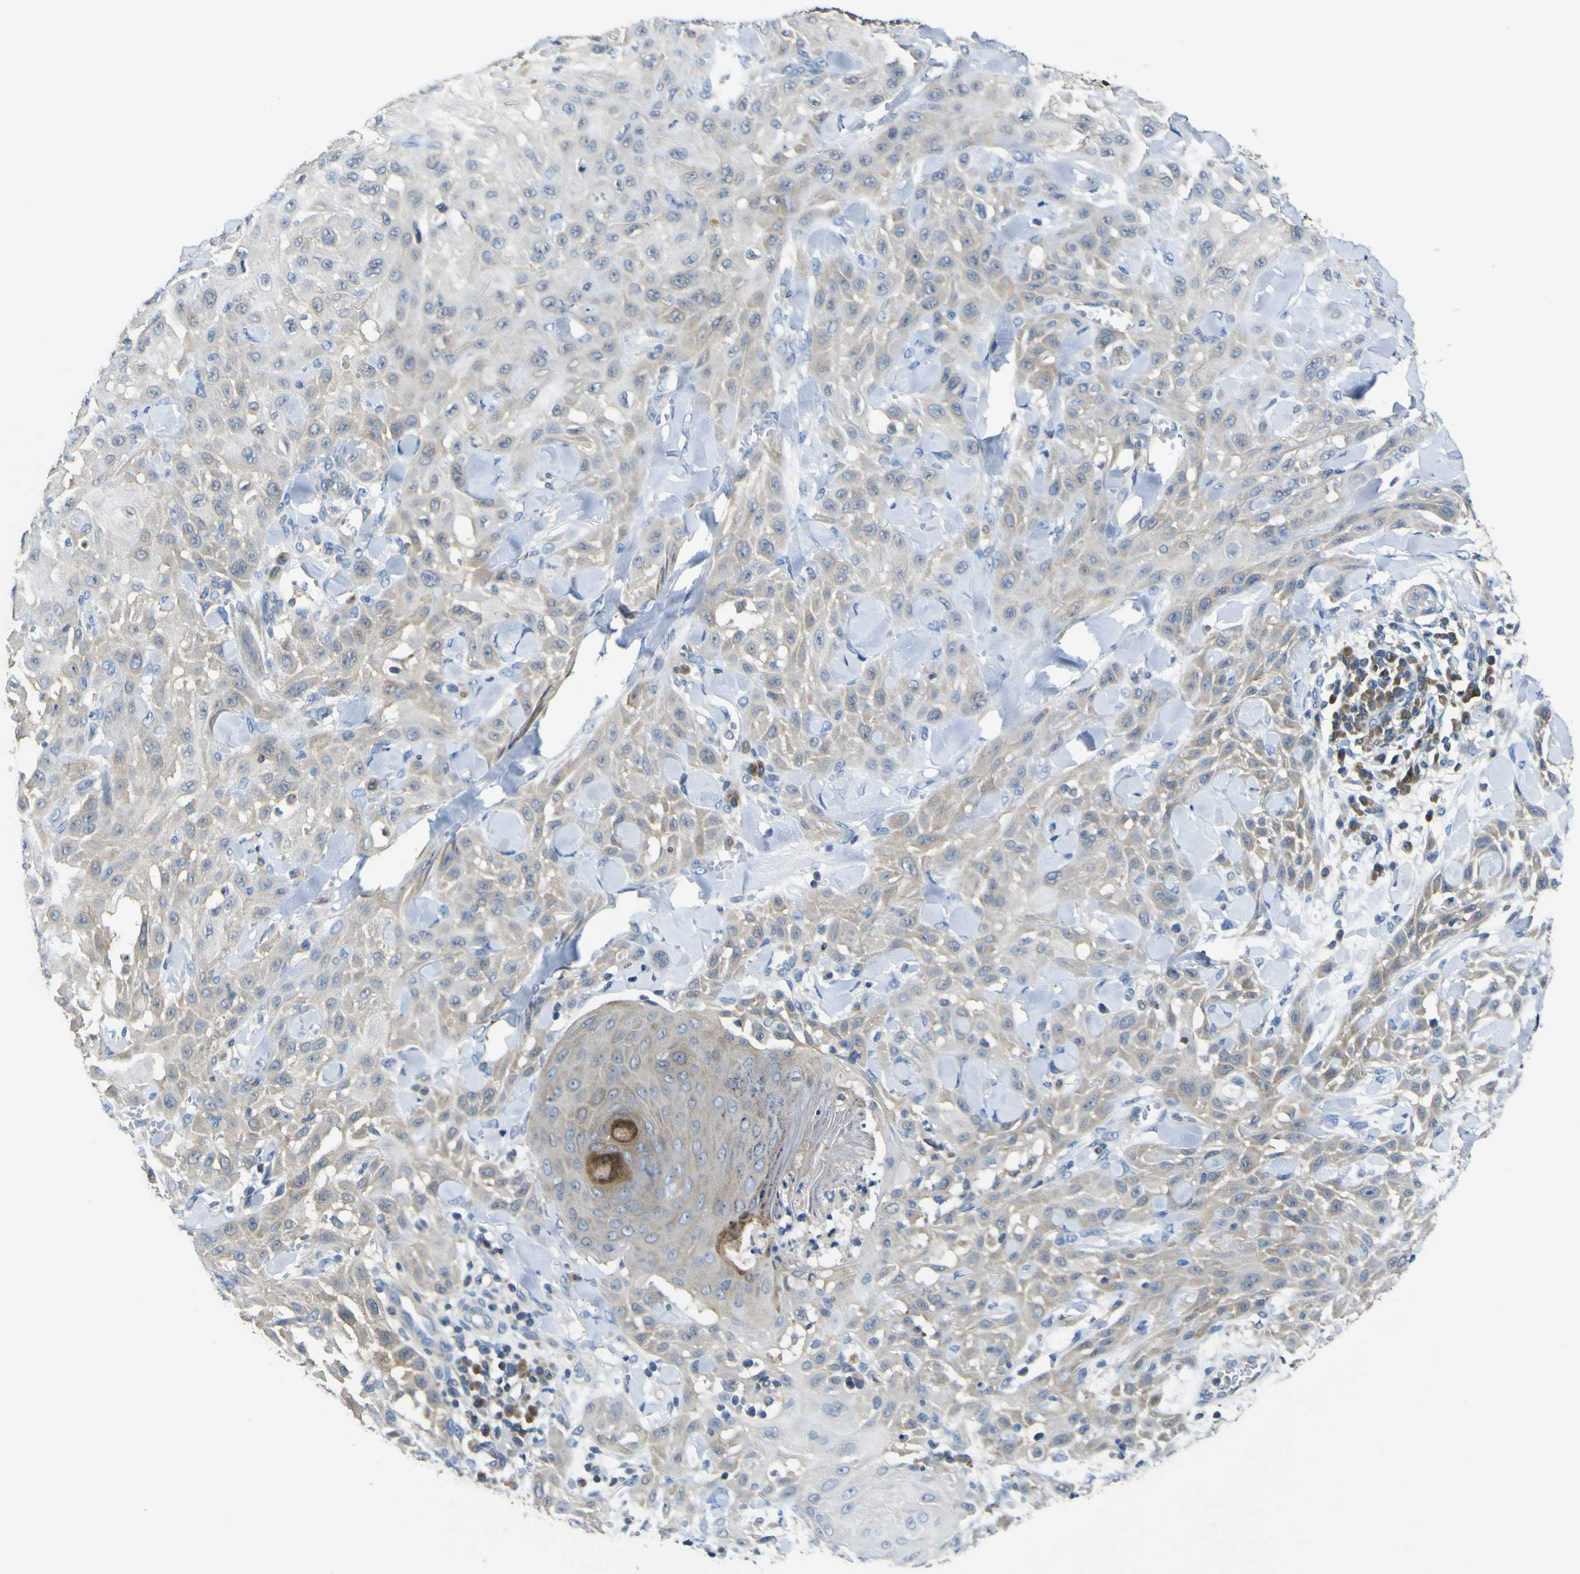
{"staining": {"intensity": "weak", "quantity": "25%-75%", "location": "cytoplasmic/membranous"}, "tissue": "skin cancer", "cell_type": "Tumor cells", "image_type": "cancer", "snomed": [{"axis": "morphology", "description": "Squamous cell carcinoma, NOS"}, {"axis": "topography", "description": "Skin"}], "caption": "Immunohistochemistry (IHC) image of human squamous cell carcinoma (skin) stained for a protein (brown), which exhibits low levels of weak cytoplasmic/membranous positivity in about 25%-75% of tumor cells.", "gene": "EML2", "patient": {"sex": "male", "age": 24}}